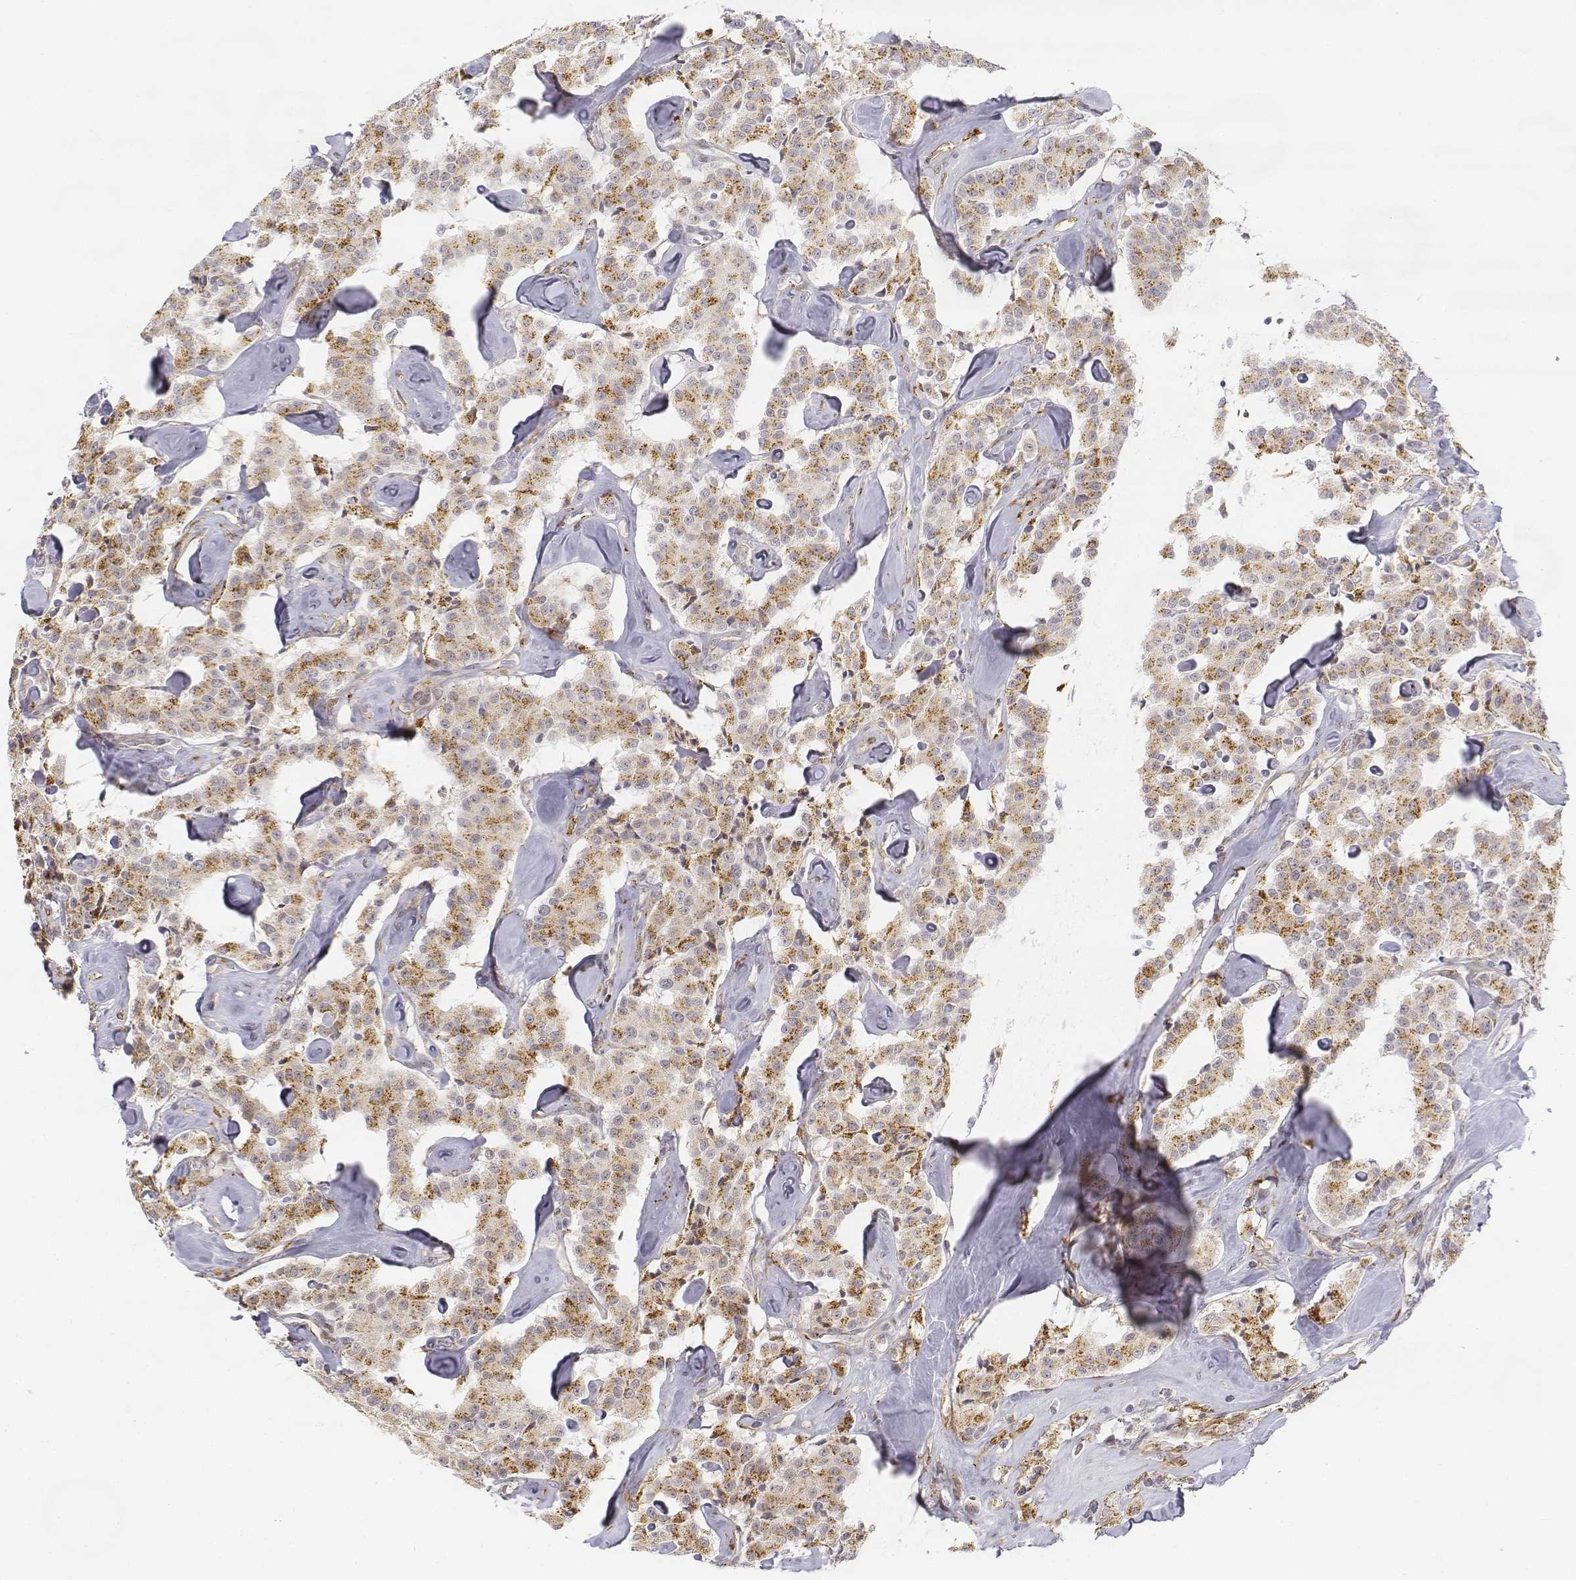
{"staining": {"intensity": "moderate", "quantity": ">75%", "location": "cytoplasmic/membranous"}, "tissue": "carcinoid", "cell_type": "Tumor cells", "image_type": "cancer", "snomed": [{"axis": "morphology", "description": "Carcinoid, malignant, NOS"}, {"axis": "topography", "description": "Pancreas"}], "caption": "IHC of carcinoid (malignant) shows medium levels of moderate cytoplasmic/membranous staining in approximately >75% of tumor cells. Using DAB (3,3'-diaminobenzidine) (brown) and hematoxylin (blue) stains, captured at high magnification using brightfield microscopy.", "gene": "CD14", "patient": {"sex": "male", "age": 41}}